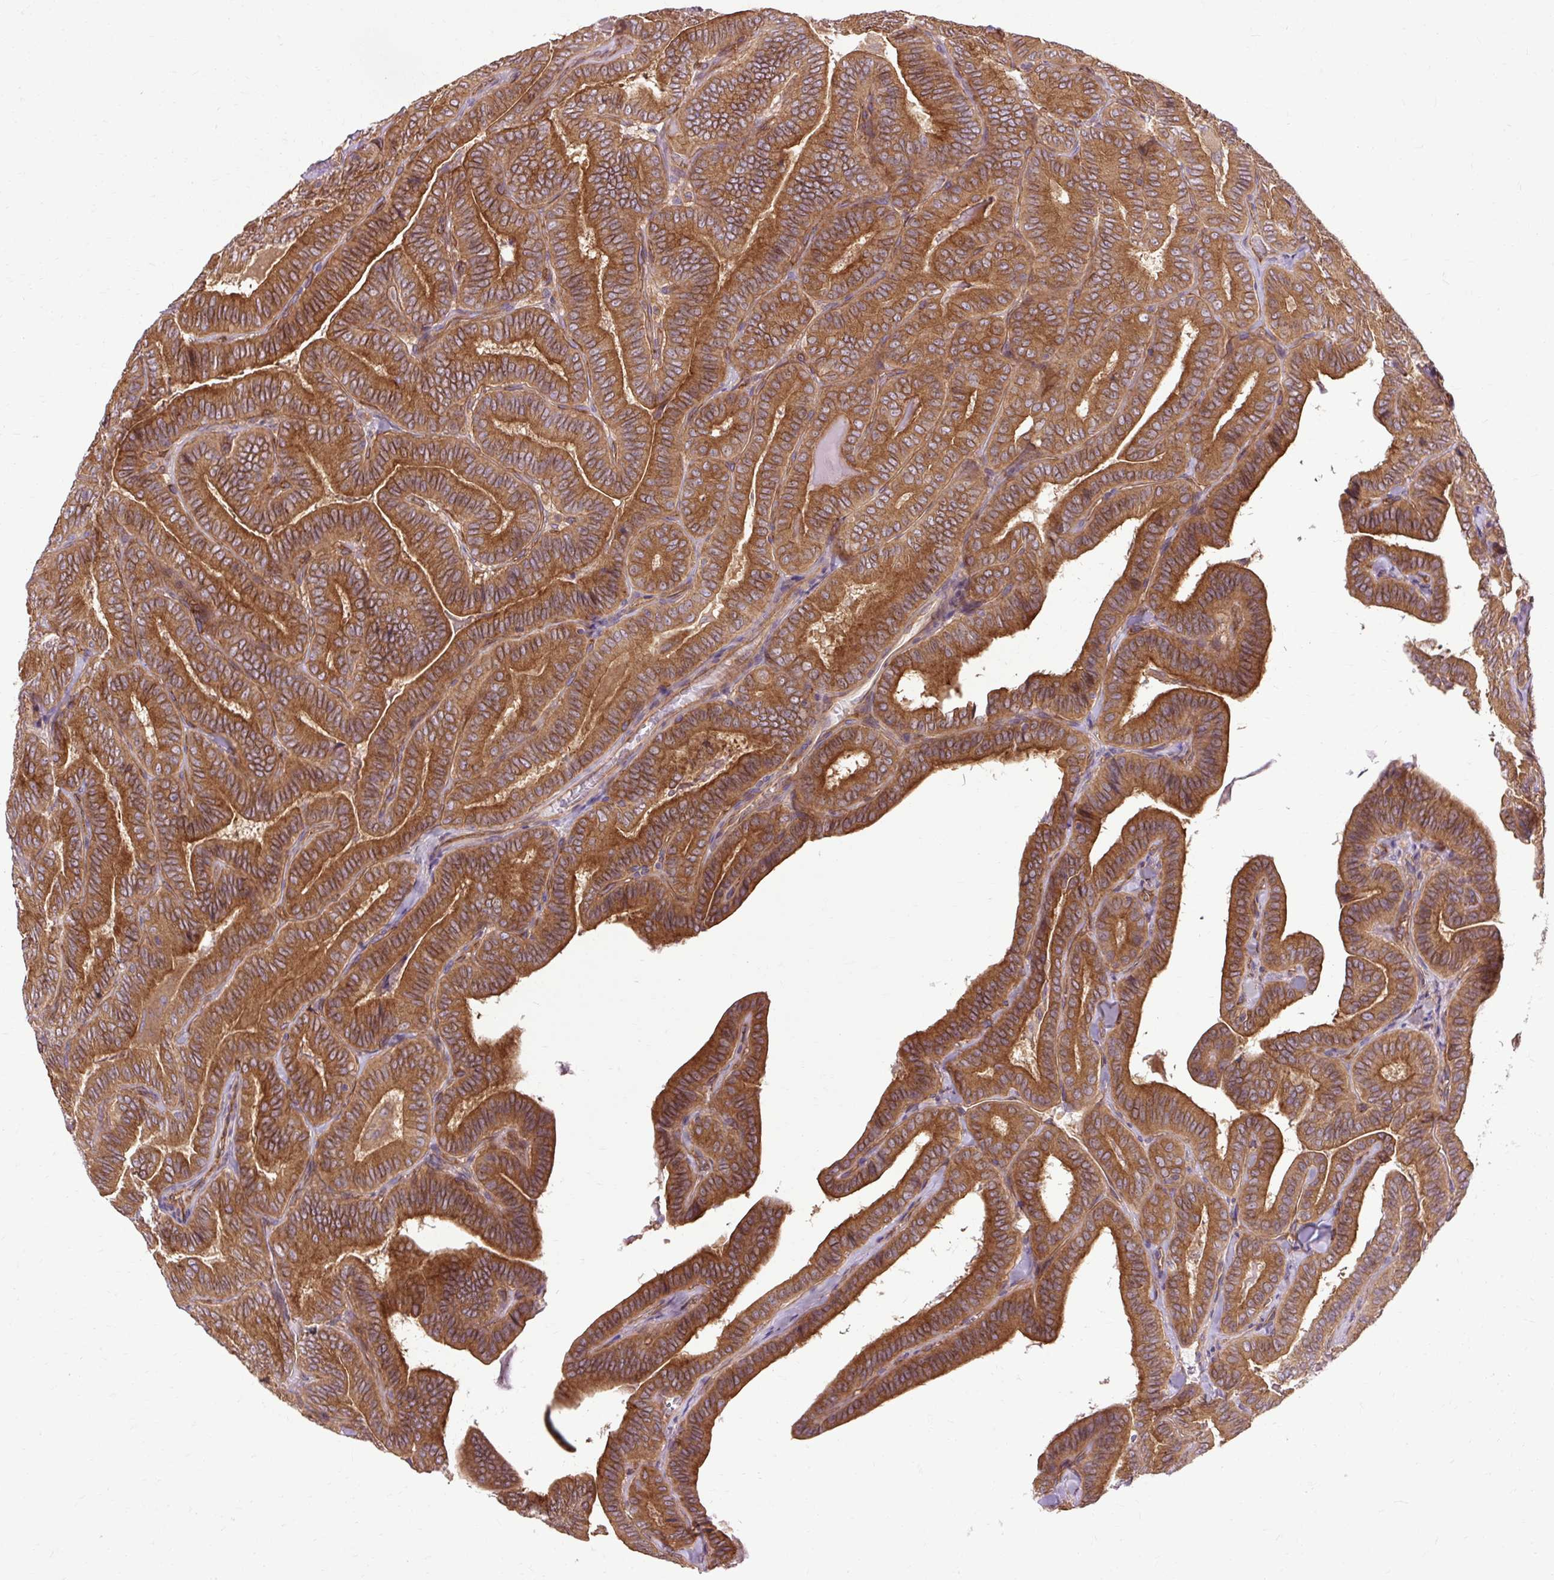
{"staining": {"intensity": "strong", "quantity": ">75%", "location": "cytoplasmic/membranous"}, "tissue": "thyroid cancer", "cell_type": "Tumor cells", "image_type": "cancer", "snomed": [{"axis": "morphology", "description": "Papillary adenocarcinoma, NOS"}, {"axis": "topography", "description": "Thyroid gland"}], "caption": "Tumor cells display high levels of strong cytoplasmic/membranous expression in about >75% of cells in papillary adenocarcinoma (thyroid).", "gene": "CCDC93", "patient": {"sex": "male", "age": 61}}